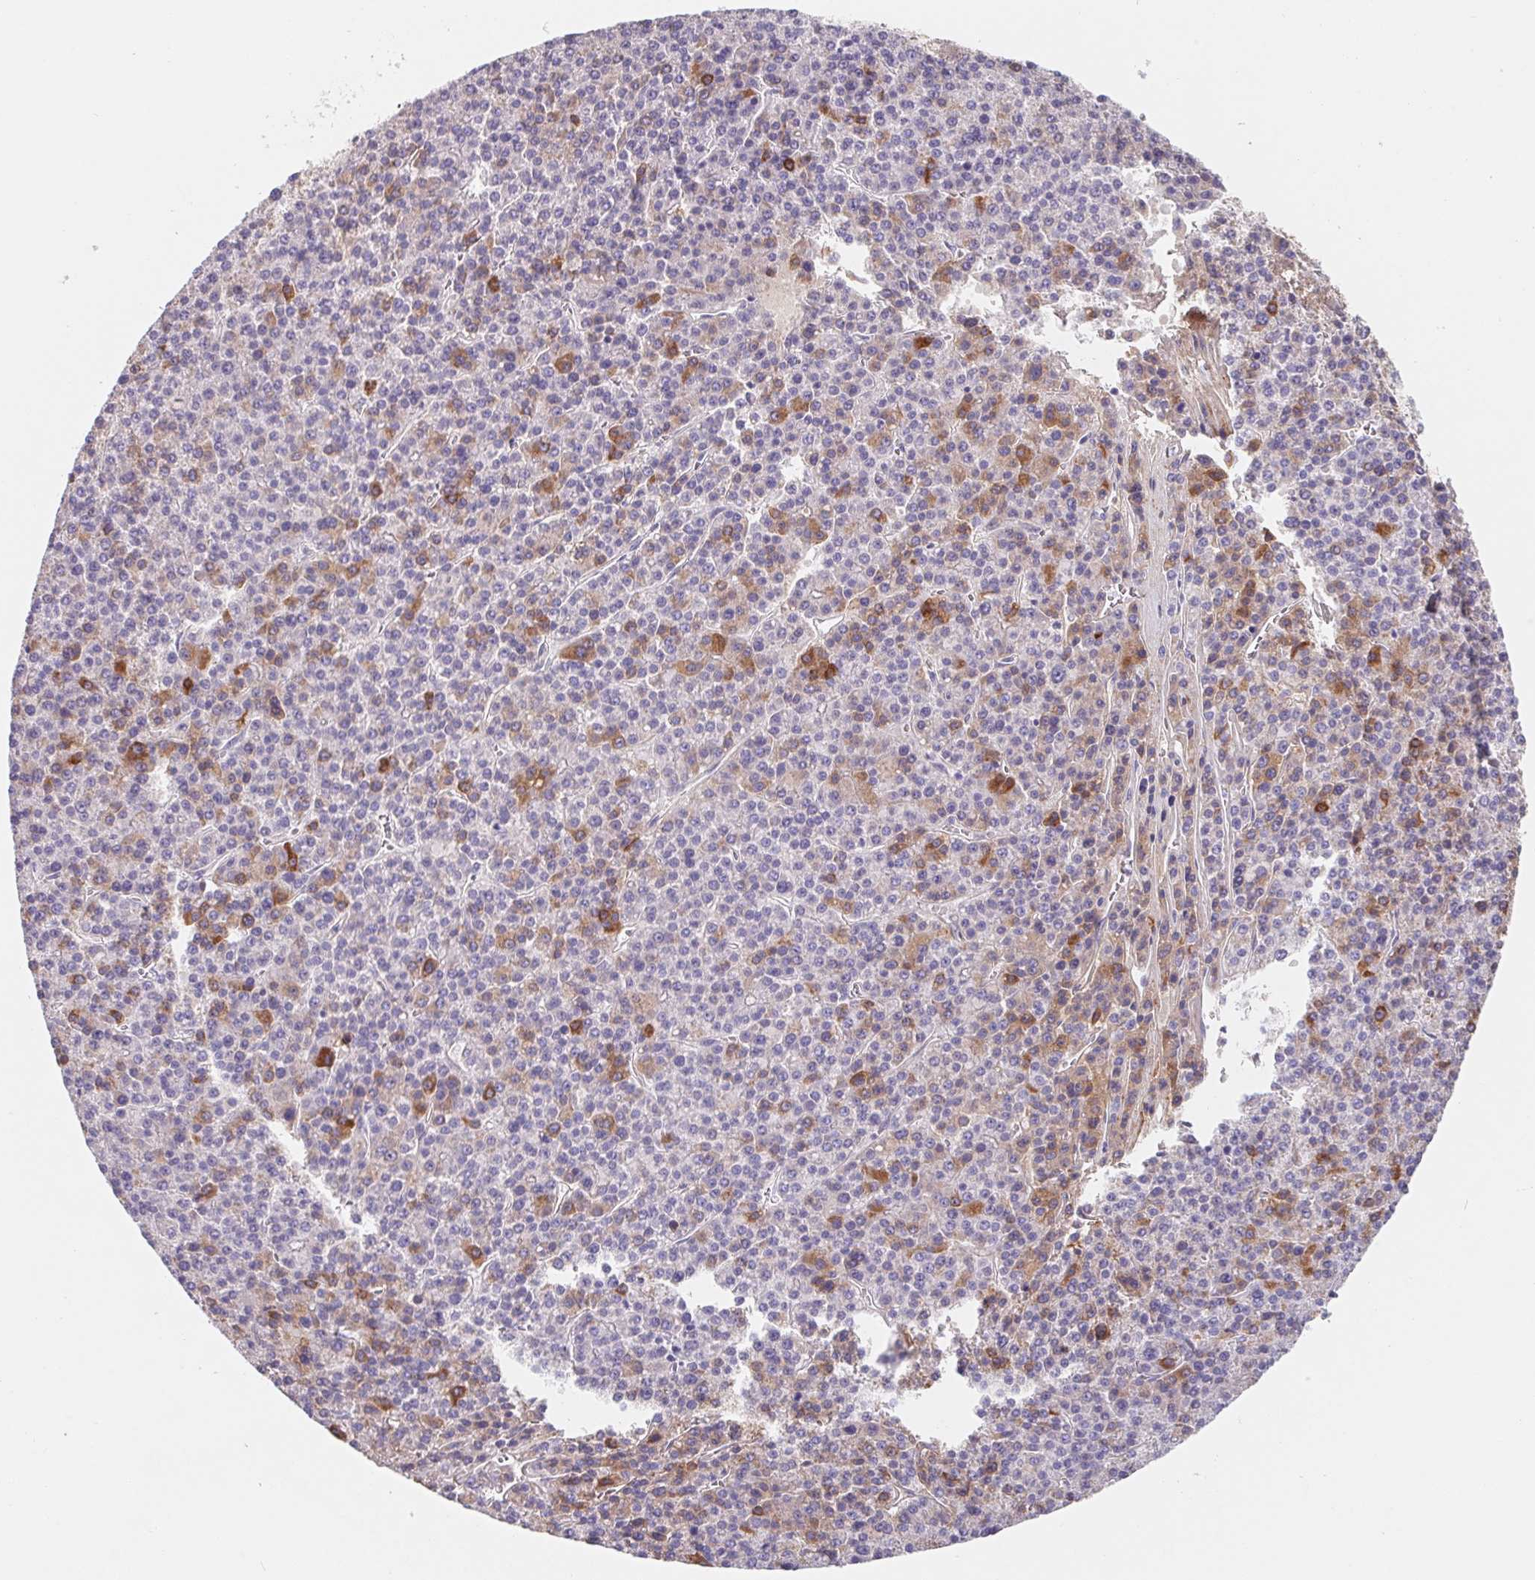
{"staining": {"intensity": "moderate", "quantity": "<25%", "location": "cytoplasmic/membranous"}, "tissue": "liver cancer", "cell_type": "Tumor cells", "image_type": "cancer", "snomed": [{"axis": "morphology", "description": "Carcinoma, Hepatocellular, NOS"}, {"axis": "topography", "description": "Liver"}], "caption": "Immunohistochemical staining of liver hepatocellular carcinoma displays moderate cytoplasmic/membranous protein positivity in about <25% of tumor cells.", "gene": "LPA", "patient": {"sex": "female", "age": 58}}